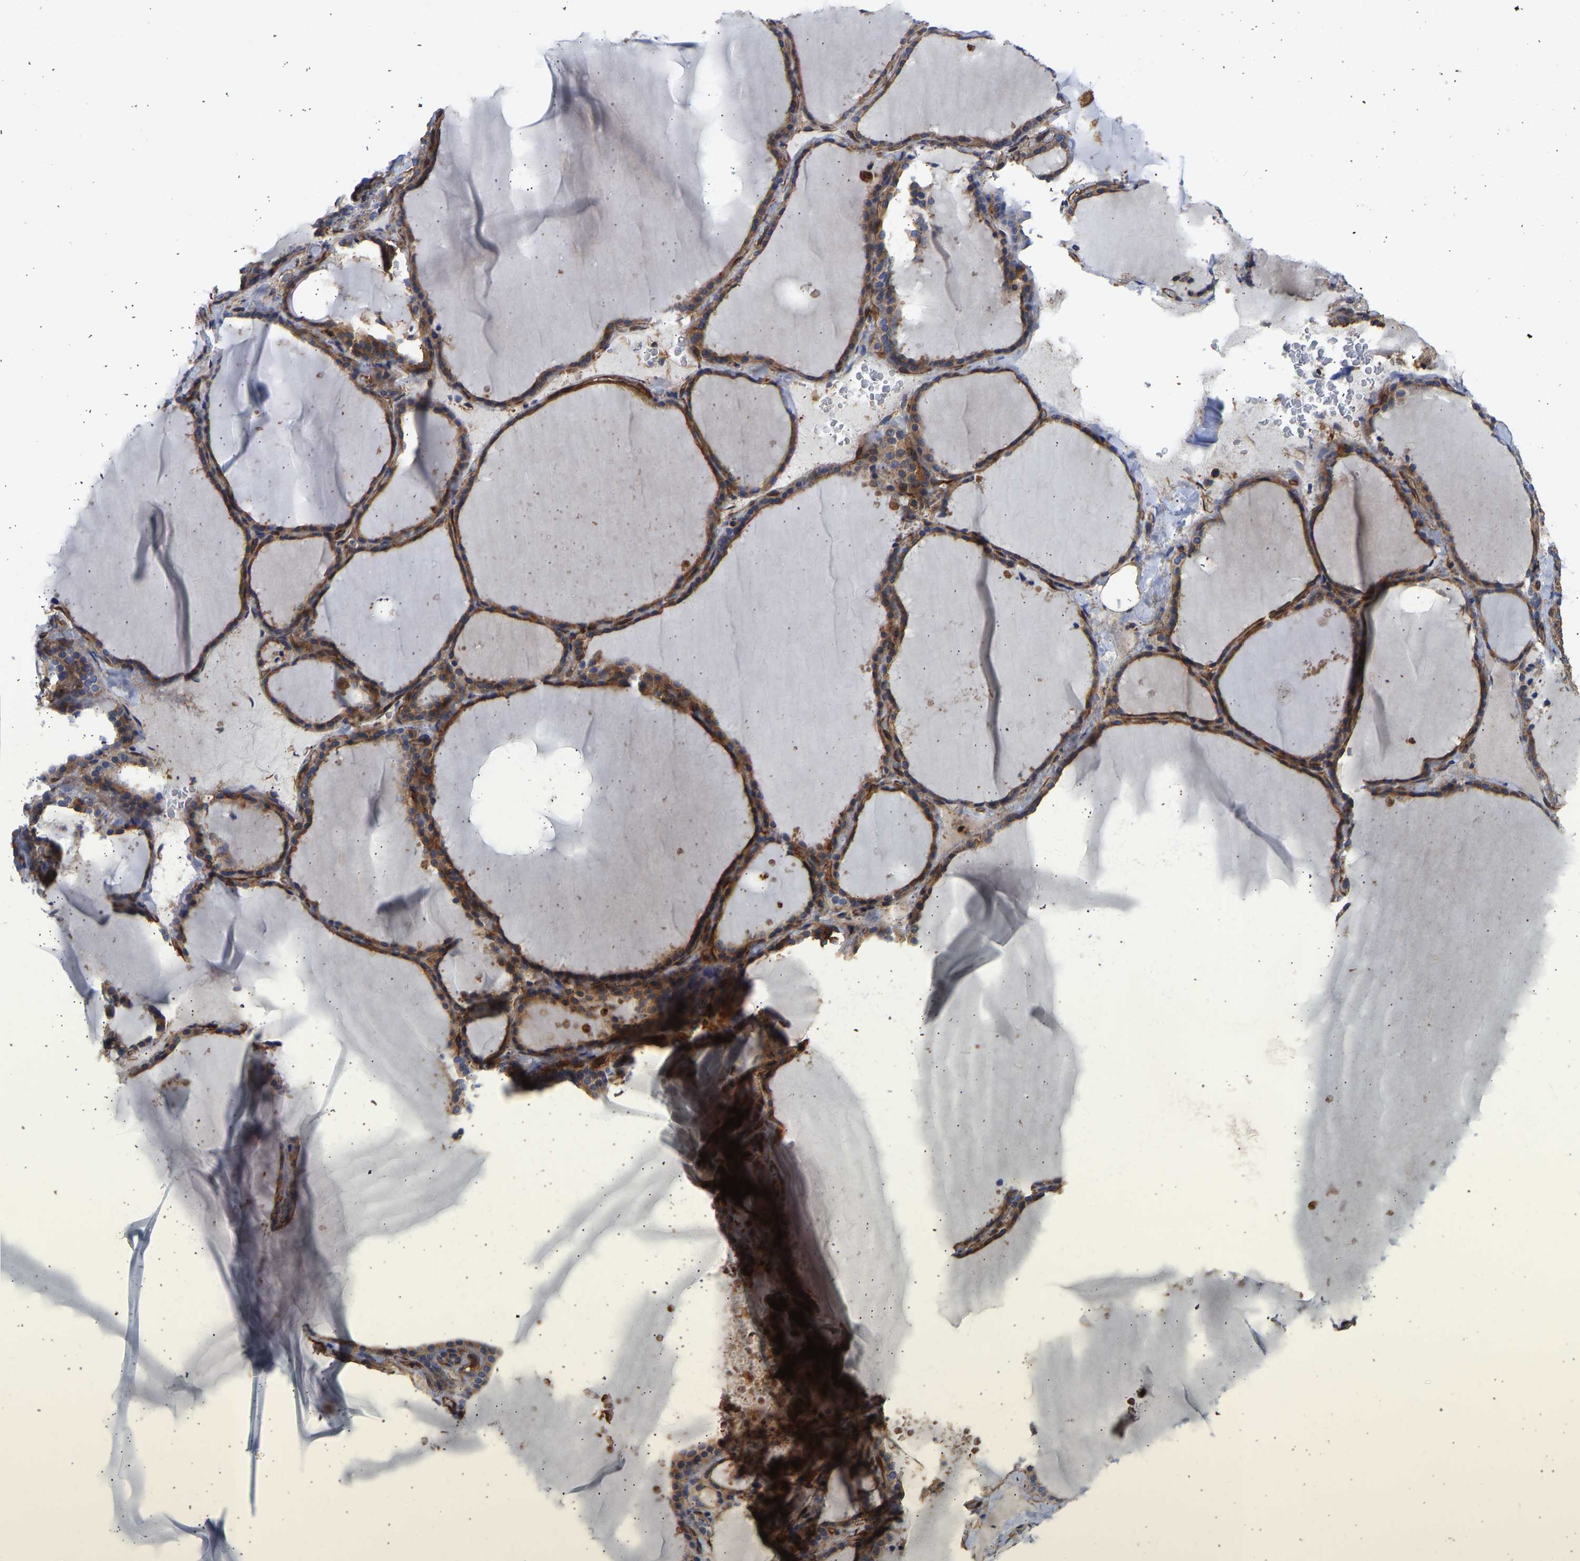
{"staining": {"intensity": "moderate", "quantity": ">75%", "location": "cytoplasmic/membranous"}, "tissue": "thyroid gland", "cell_type": "Glandular cells", "image_type": "normal", "snomed": [{"axis": "morphology", "description": "Normal tissue, NOS"}, {"axis": "topography", "description": "Thyroid gland"}], "caption": "Unremarkable thyroid gland displays moderate cytoplasmic/membranous staining in approximately >75% of glandular cells, visualized by immunohistochemistry. The staining was performed using DAB (3,3'-diaminobenzidine), with brown indicating positive protein expression. Nuclei are stained blue with hematoxylin.", "gene": "MYO1C", "patient": {"sex": "female", "age": 28}}